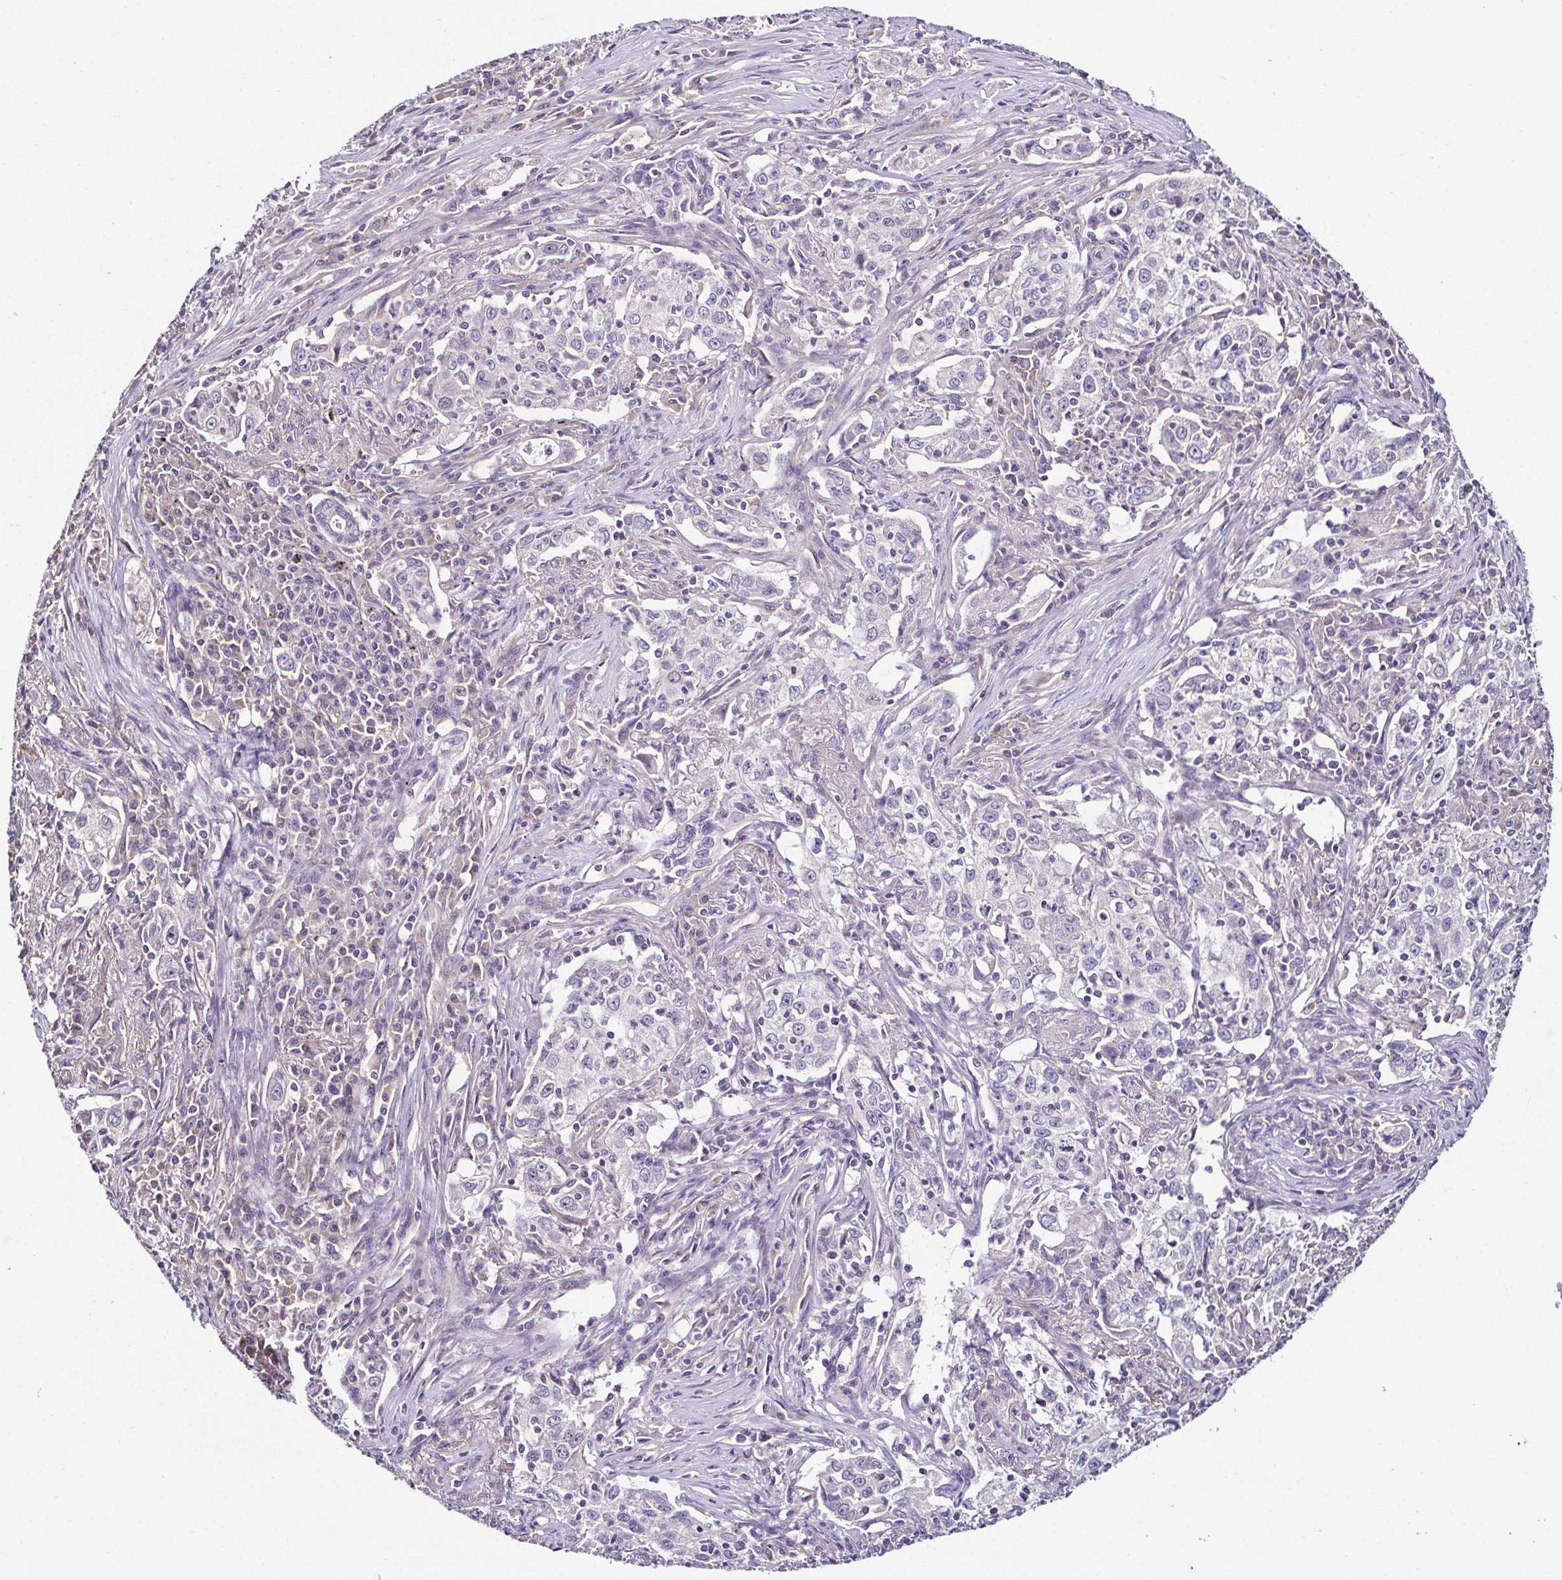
{"staining": {"intensity": "negative", "quantity": "none", "location": "none"}, "tissue": "lung cancer", "cell_type": "Tumor cells", "image_type": "cancer", "snomed": [{"axis": "morphology", "description": "Squamous cell carcinoma, NOS"}, {"axis": "topography", "description": "Lung"}], "caption": "Lung cancer (squamous cell carcinoma) stained for a protein using immunohistochemistry reveals no staining tumor cells.", "gene": "LMOD2", "patient": {"sex": "male", "age": 71}}